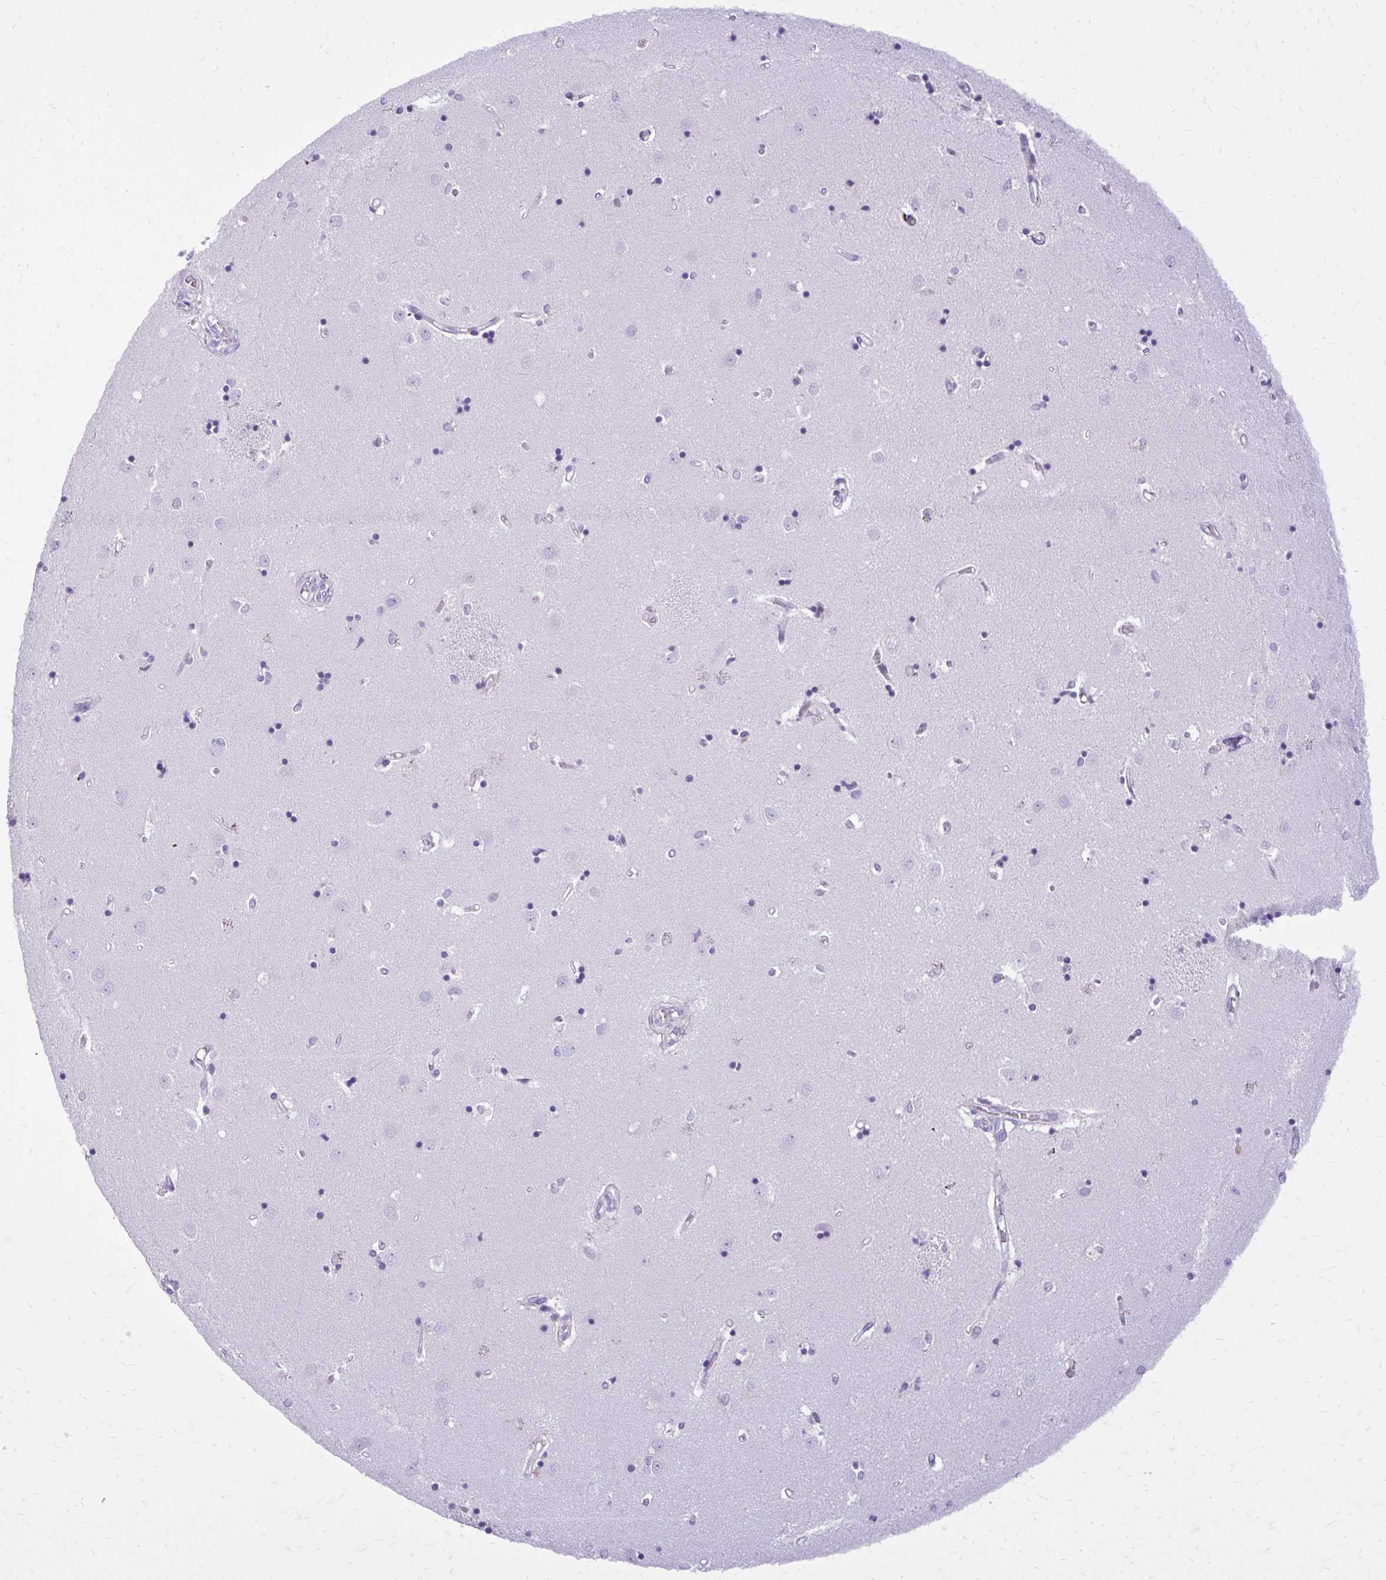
{"staining": {"intensity": "negative", "quantity": "none", "location": "none"}, "tissue": "caudate", "cell_type": "Glial cells", "image_type": "normal", "snomed": [{"axis": "morphology", "description": "Normal tissue, NOS"}, {"axis": "topography", "description": "Lateral ventricle wall"}], "caption": "Unremarkable caudate was stained to show a protein in brown. There is no significant staining in glial cells. (Immunohistochemistry, brightfield microscopy, high magnification).", "gene": "CAT", "patient": {"sex": "male", "age": 54}}